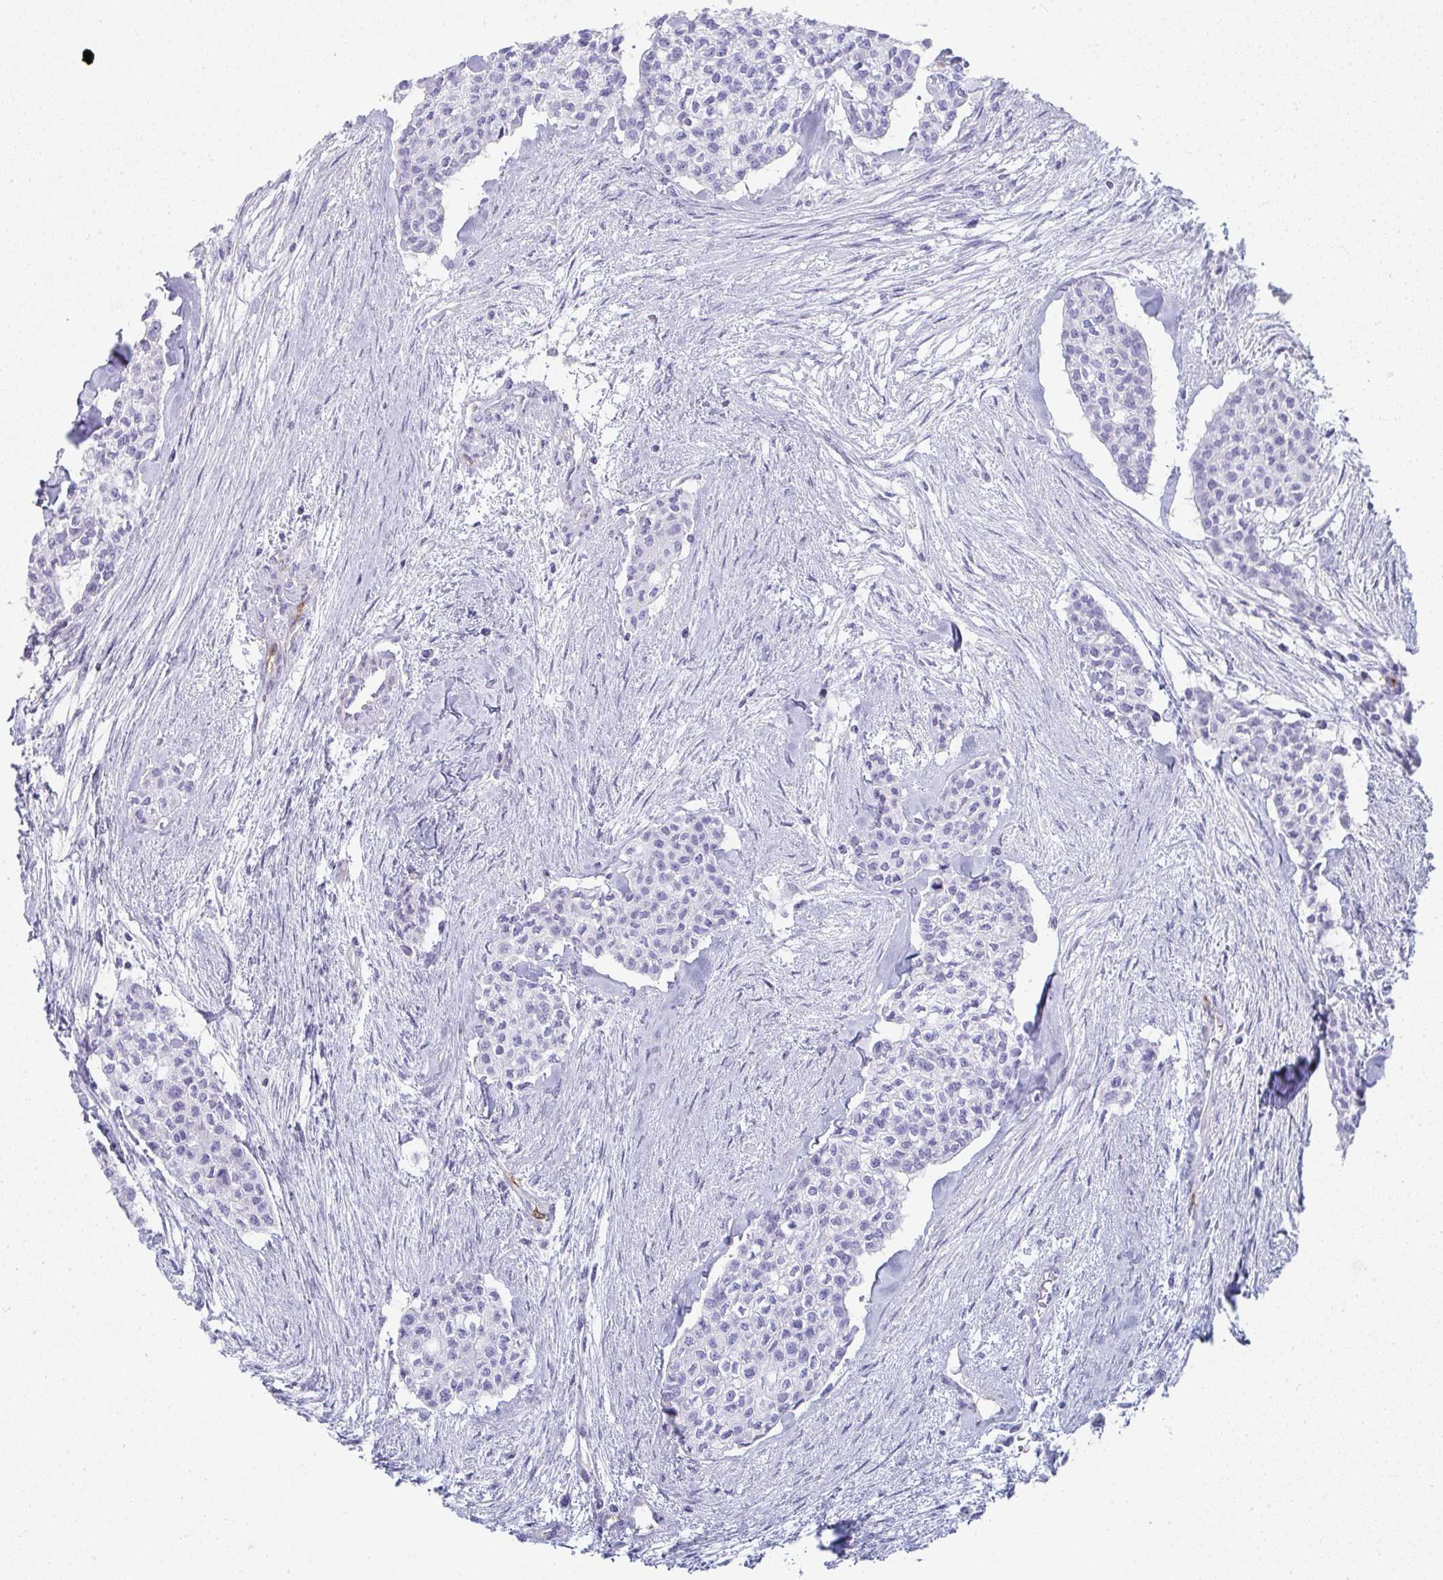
{"staining": {"intensity": "negative", "quantity": "none", "location": "none"}, "tissue": "head and neck cancer", "cell_type": "Tumor cells", "image_type": "cancer", "snomed": [{"axis": "morphology", "description": "Adenocarcinoma, NOS"}, {"axis": "topography", "description": "Head-Neck"}], "caption": "There is no significant expression in tumor cells of head and neck adenocarcinoma.", "gene": "PRND", "patient": {"sex": "male", "age": 81}}